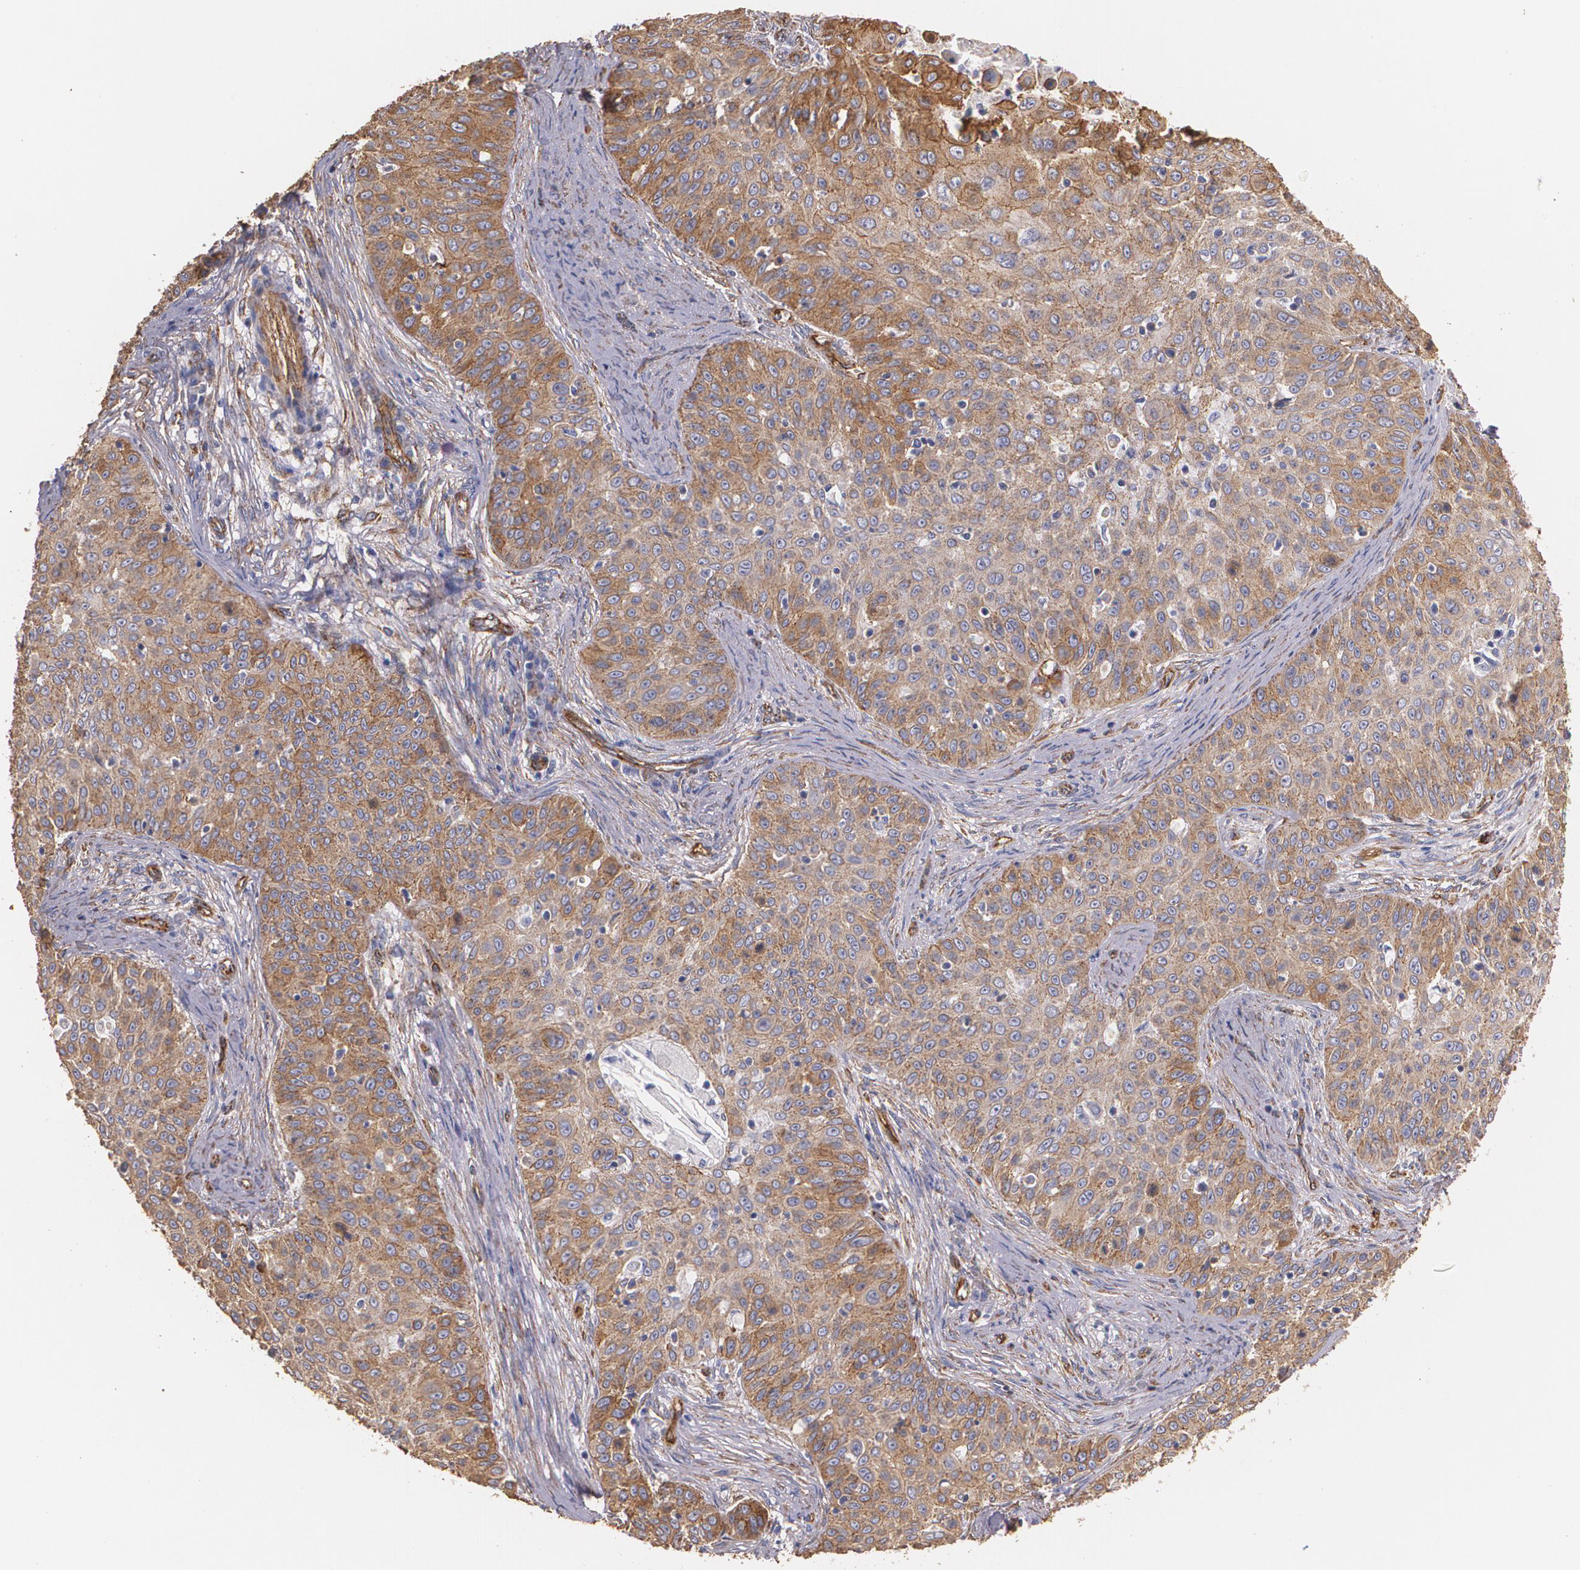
{"staining": {"intensity": "moderate", "quantity": ">75%", "location": "cytoplasmic/membranous"}, "tissue": "skin cancer", "cell_type": "Tumor cells", "image_type": "cancer", "snomed": [{"axis": "morphology", "description": "Squamous cell carcinoma, NOS"}, {"axis": "topography", "description": "Skin"}], "caption": "An immunohistochemistry image of tumor tissue is shown. Protein staining in brown highlights moderate cytoplasmic/membranous positivity in skin squamous cell carcinoma within tumor cells.", "gene": "TJP1", "patient": {"sex": "male", "age": 82}}